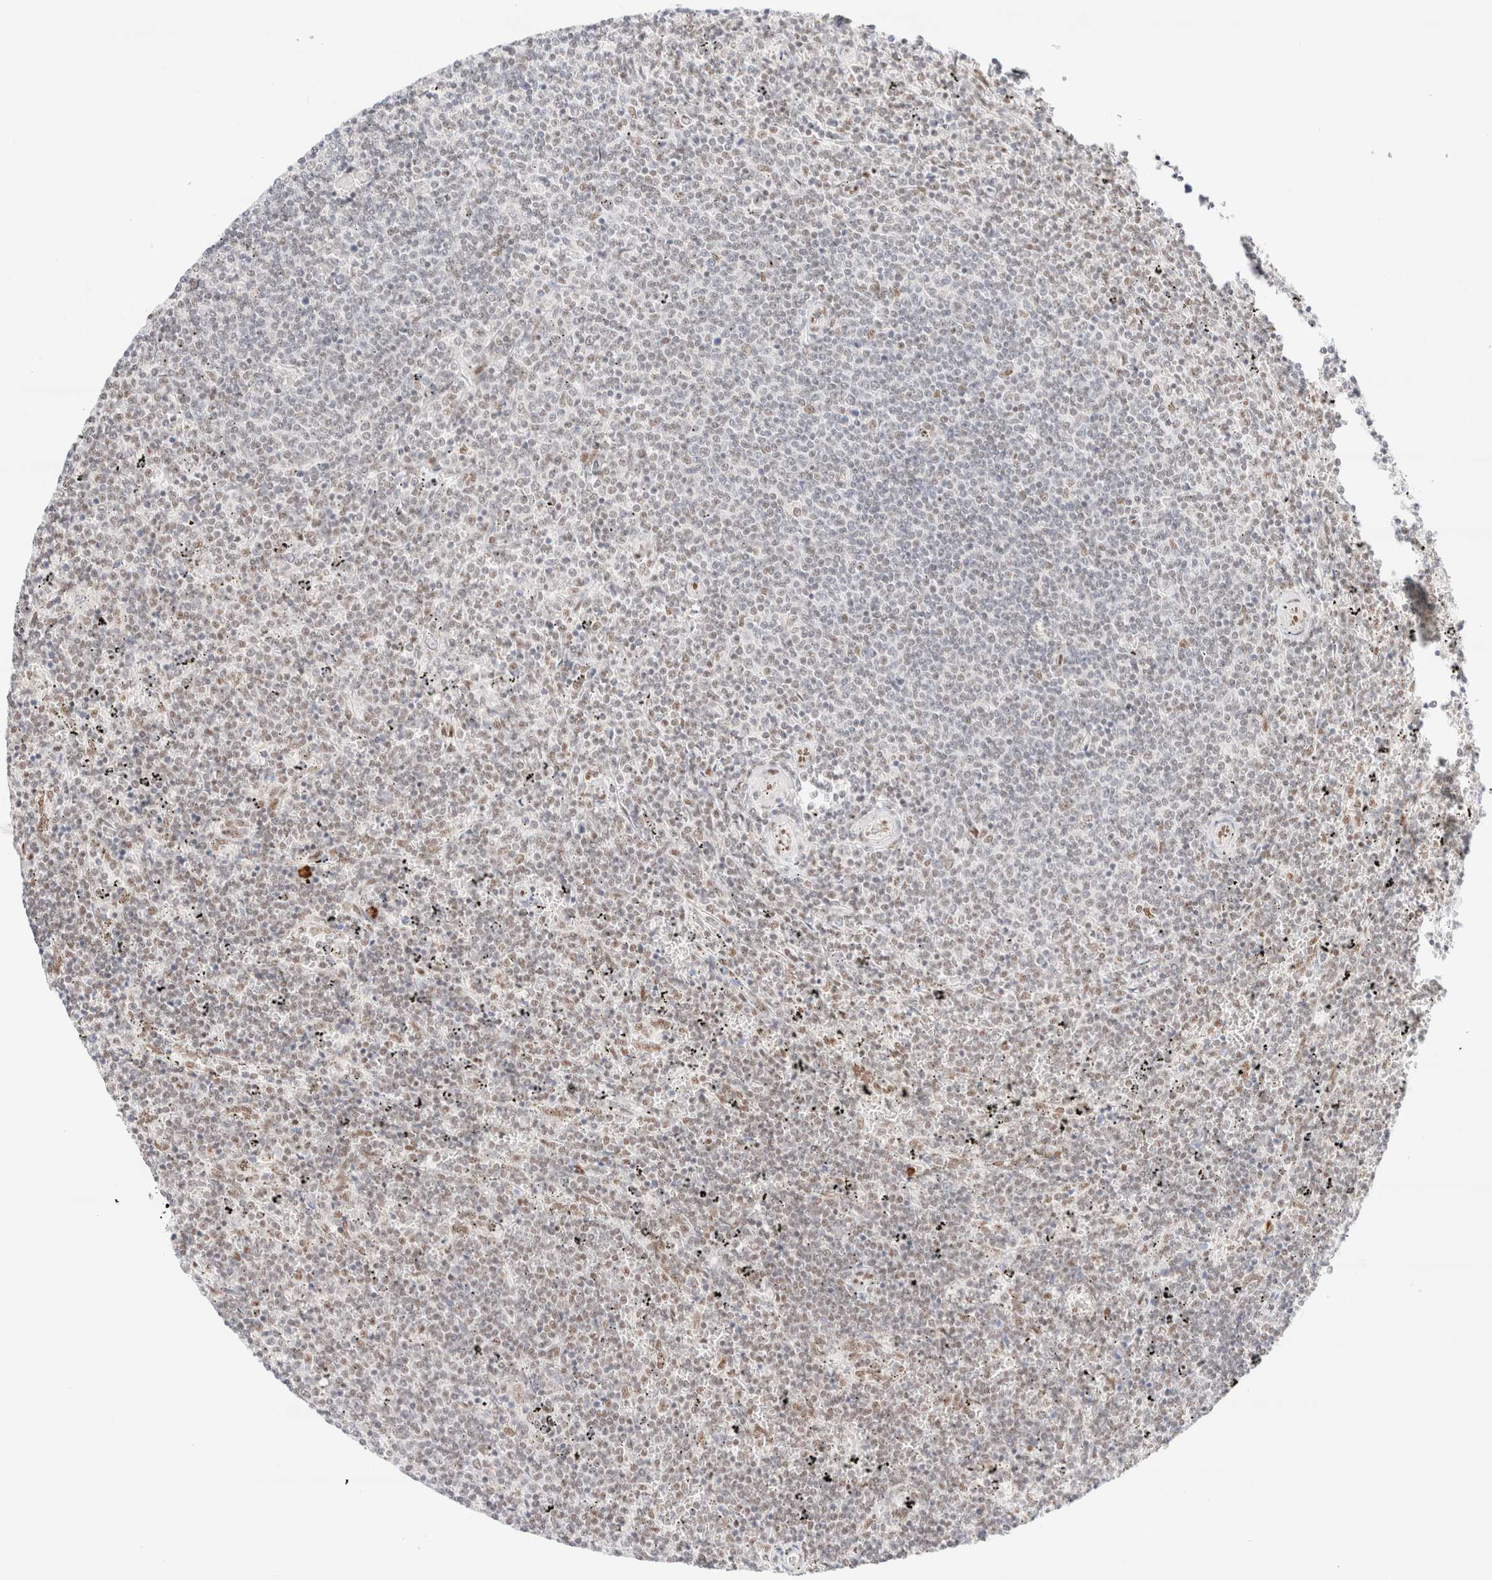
{"staining": {"intensity": "weak", "quantity": "<25%", "location": "nuclear"}, "tissue": "lymphoma", "cell_type": "Tumor cells", "image_type": "cancer", "snomed": [{"axis": "morphology", "description": "Malignant lymphoma, non-Hodgkin's type, Low grade"}, {"axis": "topography", "description": "Spleen"}], "caption": "Histopathology image shows no significant protein staining in tumor cells of lymphoma.", "gene": "CIC", "patient": {"sex": "female", "age": 50}}